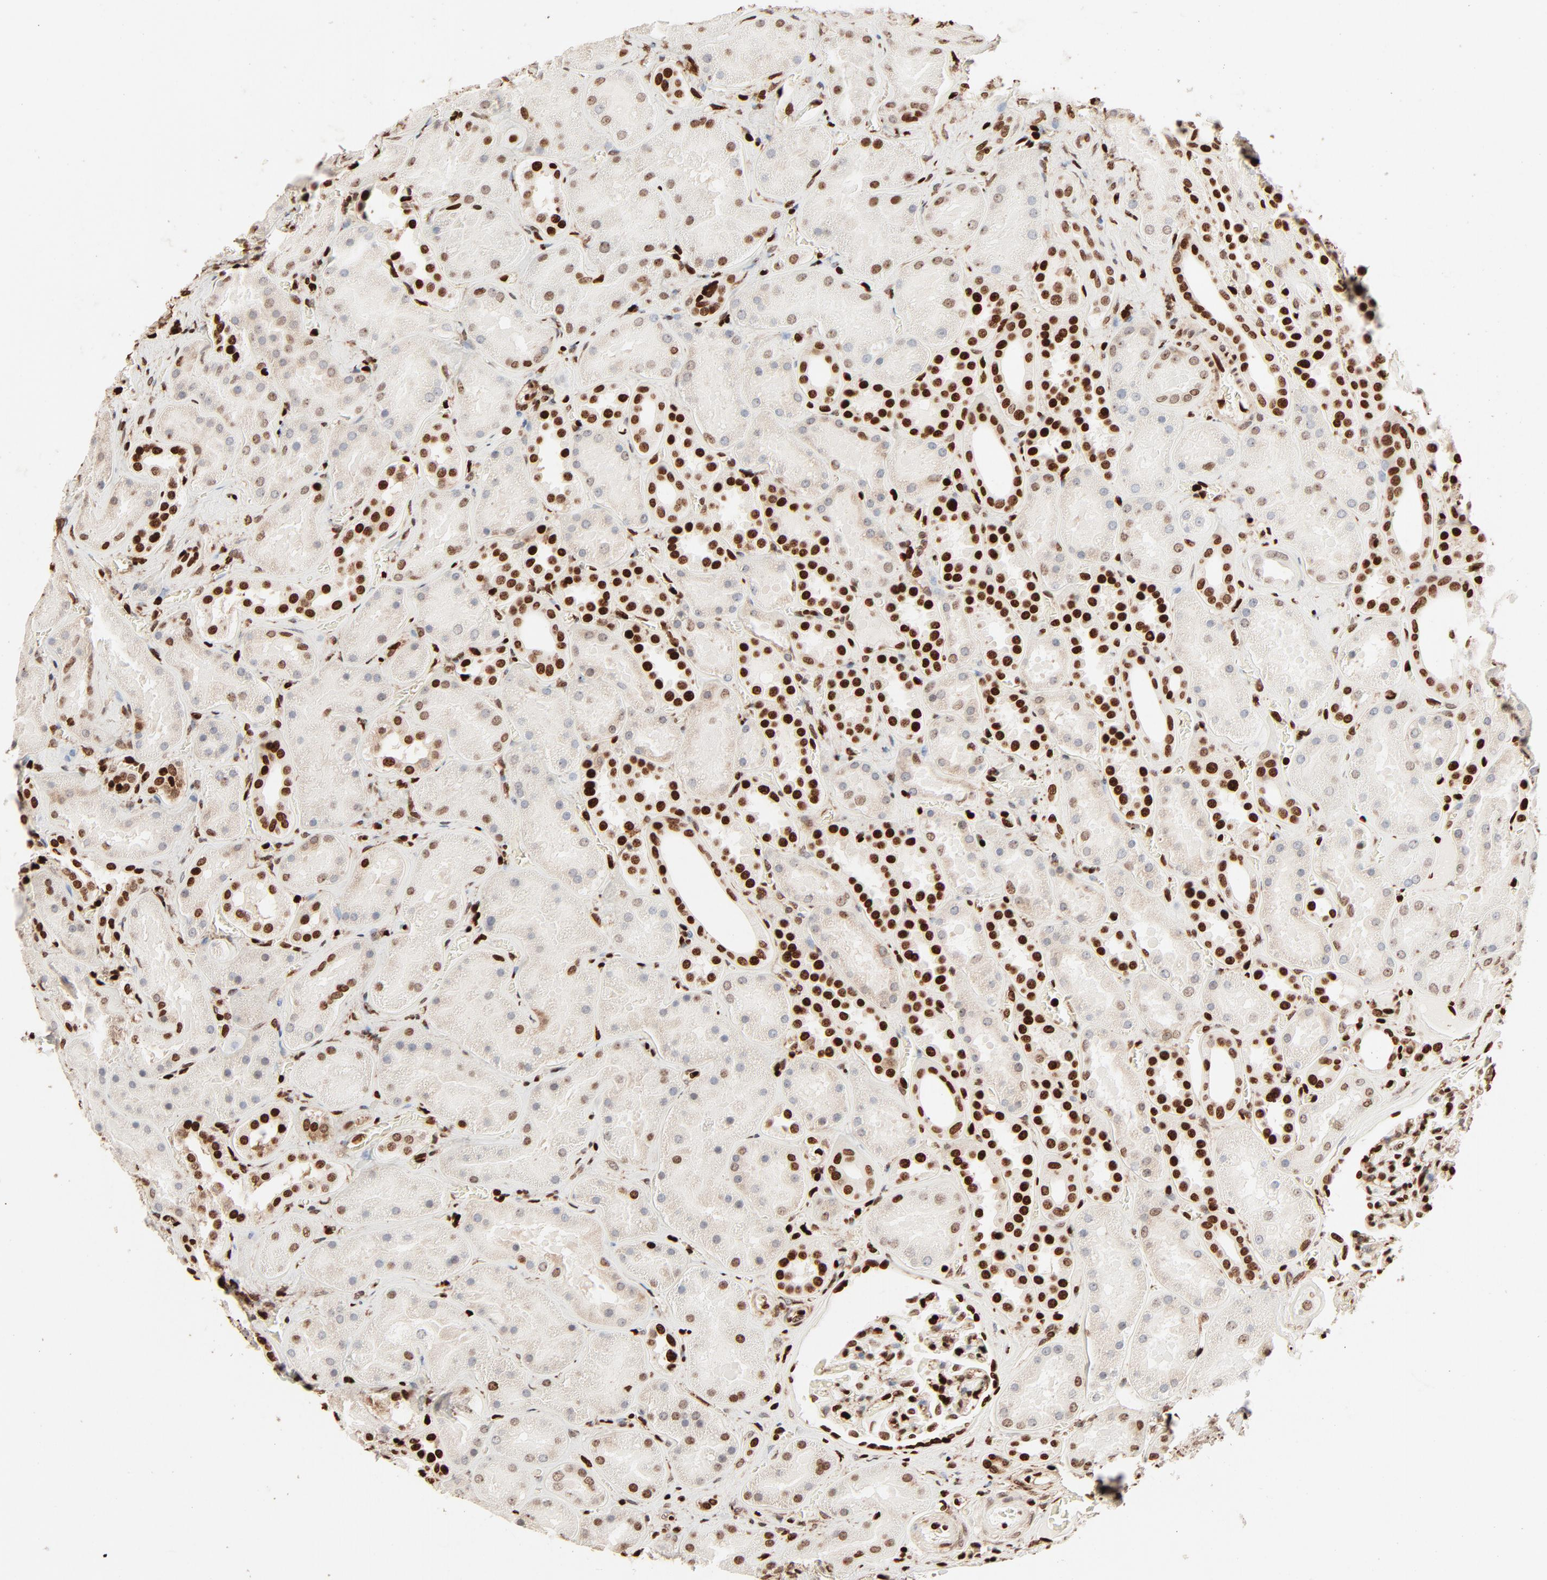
{"staining": {"intensity": "strong", "quantity": ">75%", "location": "nuclear"}, "tissue": "kidney", "cell_type": "Cells in glomeruli", "image_type": "normal", "snomed": [{"axis": "morphology", "description": "Normal tissue, NOS"}, {"axis": "topography", "description": "Kidney"}], "caption": "Strong nuclear protein positivity is appreciated in about >75% of cells in glomeruli in kidney. The staining was performed using DAB (3,3'-diaminobenzidine), with brown indicating positive protein expression. Nuclei are stained blue with hematoxylin.", "gene": "HMGB1", "patient": {"sex": "male", "age": 28}}